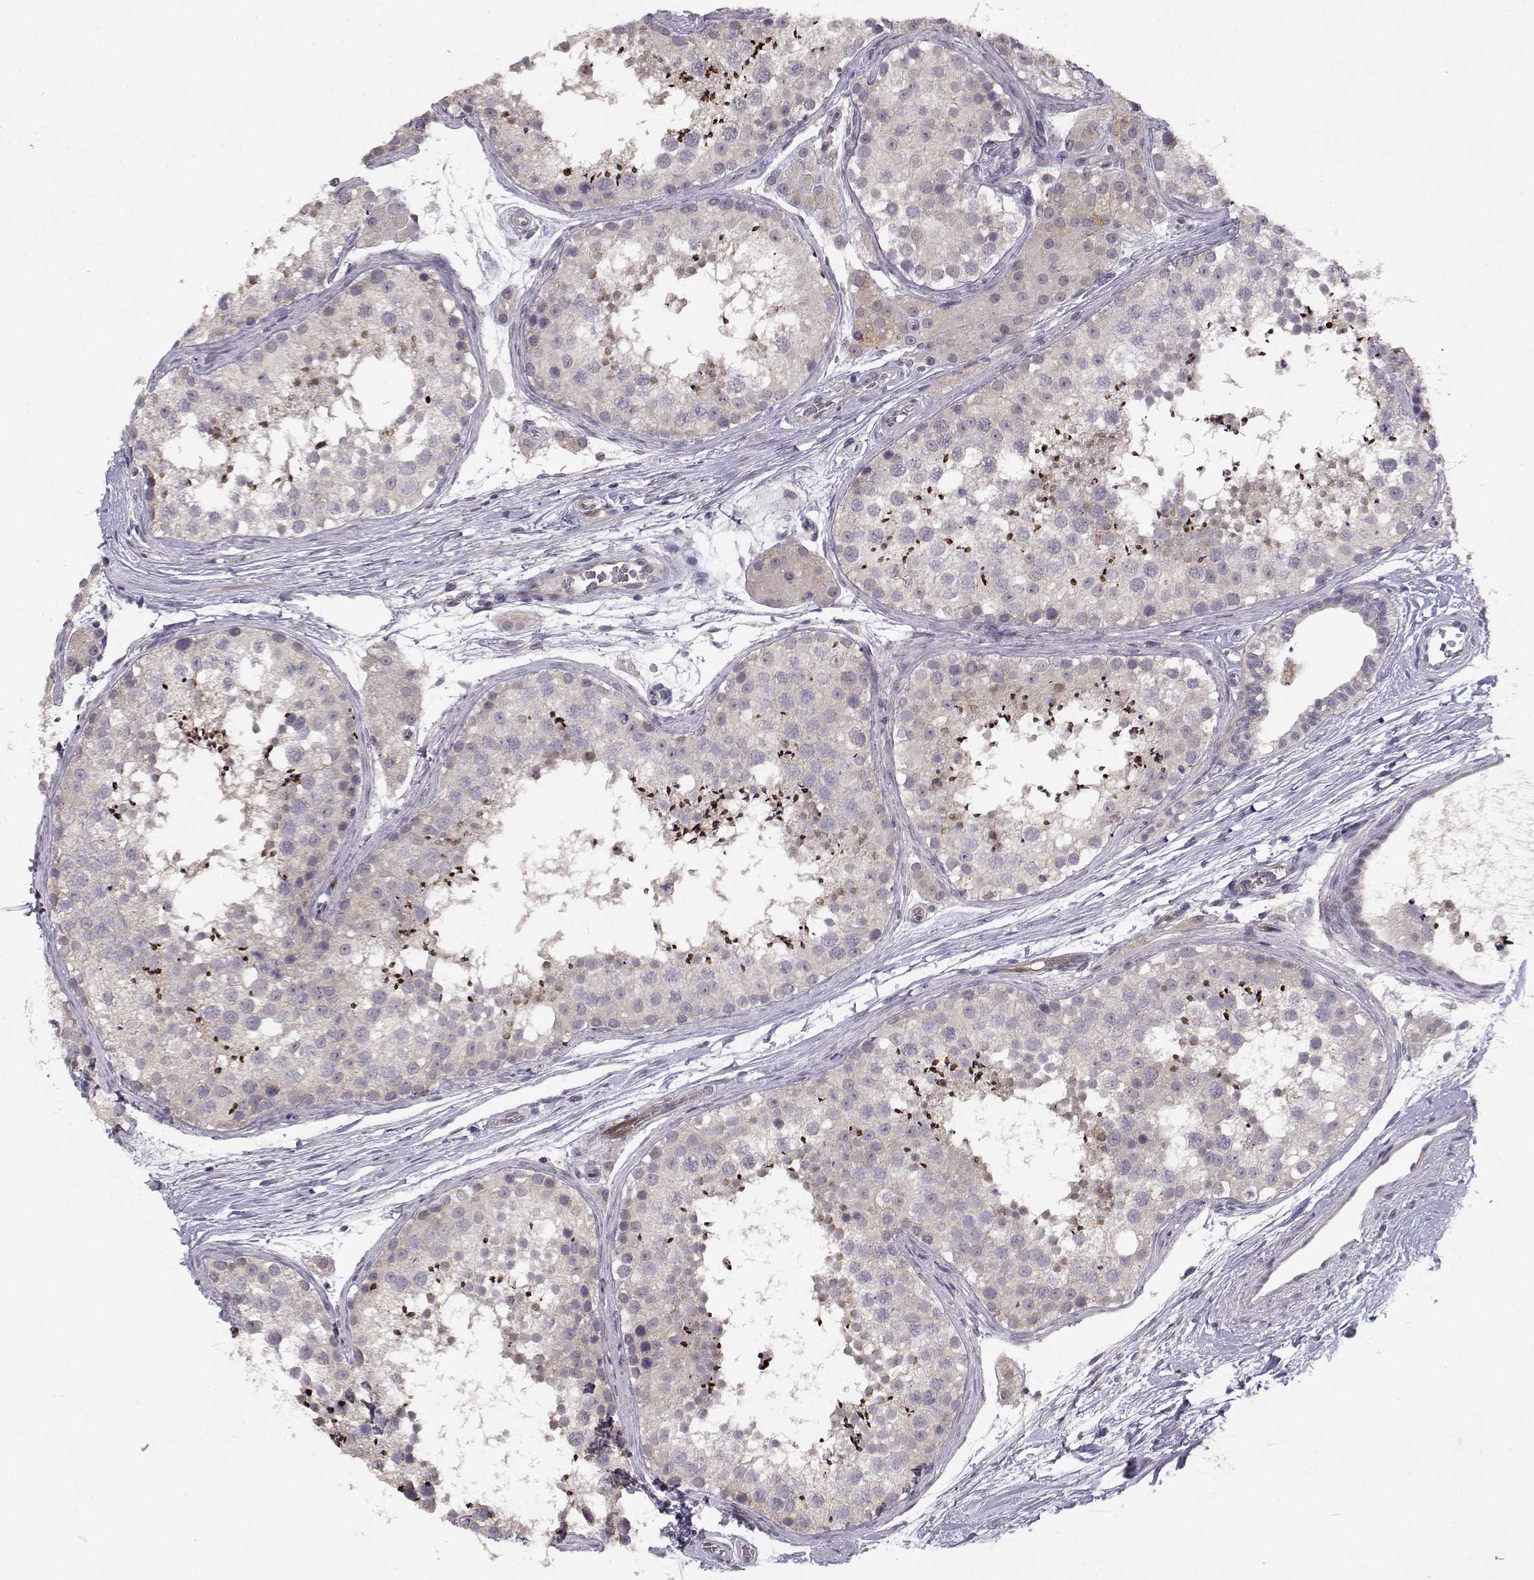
{"staining": {"intensity": "strong", "quantity": "<25%", "location": "cytoplasmic/membranous"}, "tissue": "testis", "cell_type": "Cells in seminiferous ducts", "image_type": "normal", "snomed": [{"axis": "morphology", "description": "Normal tissue, NOS"}, {"axis": "topography", "description": "Testis"}], "caption": "Immunohistochemistry (IHC) staining of benign testis, which shows medium levels of strong cytoplasmic/membranous positivity in approximately <25% of cells in seminiferous ducts indicating strong cytoplasmic/membranous protein positivity. The staining was performed using DAB (brown) for protein detection and nuclei were counterstained in hematoxylin (blue).", "gene": "BMX", "patient": {"sex": "male", "age": 41}}